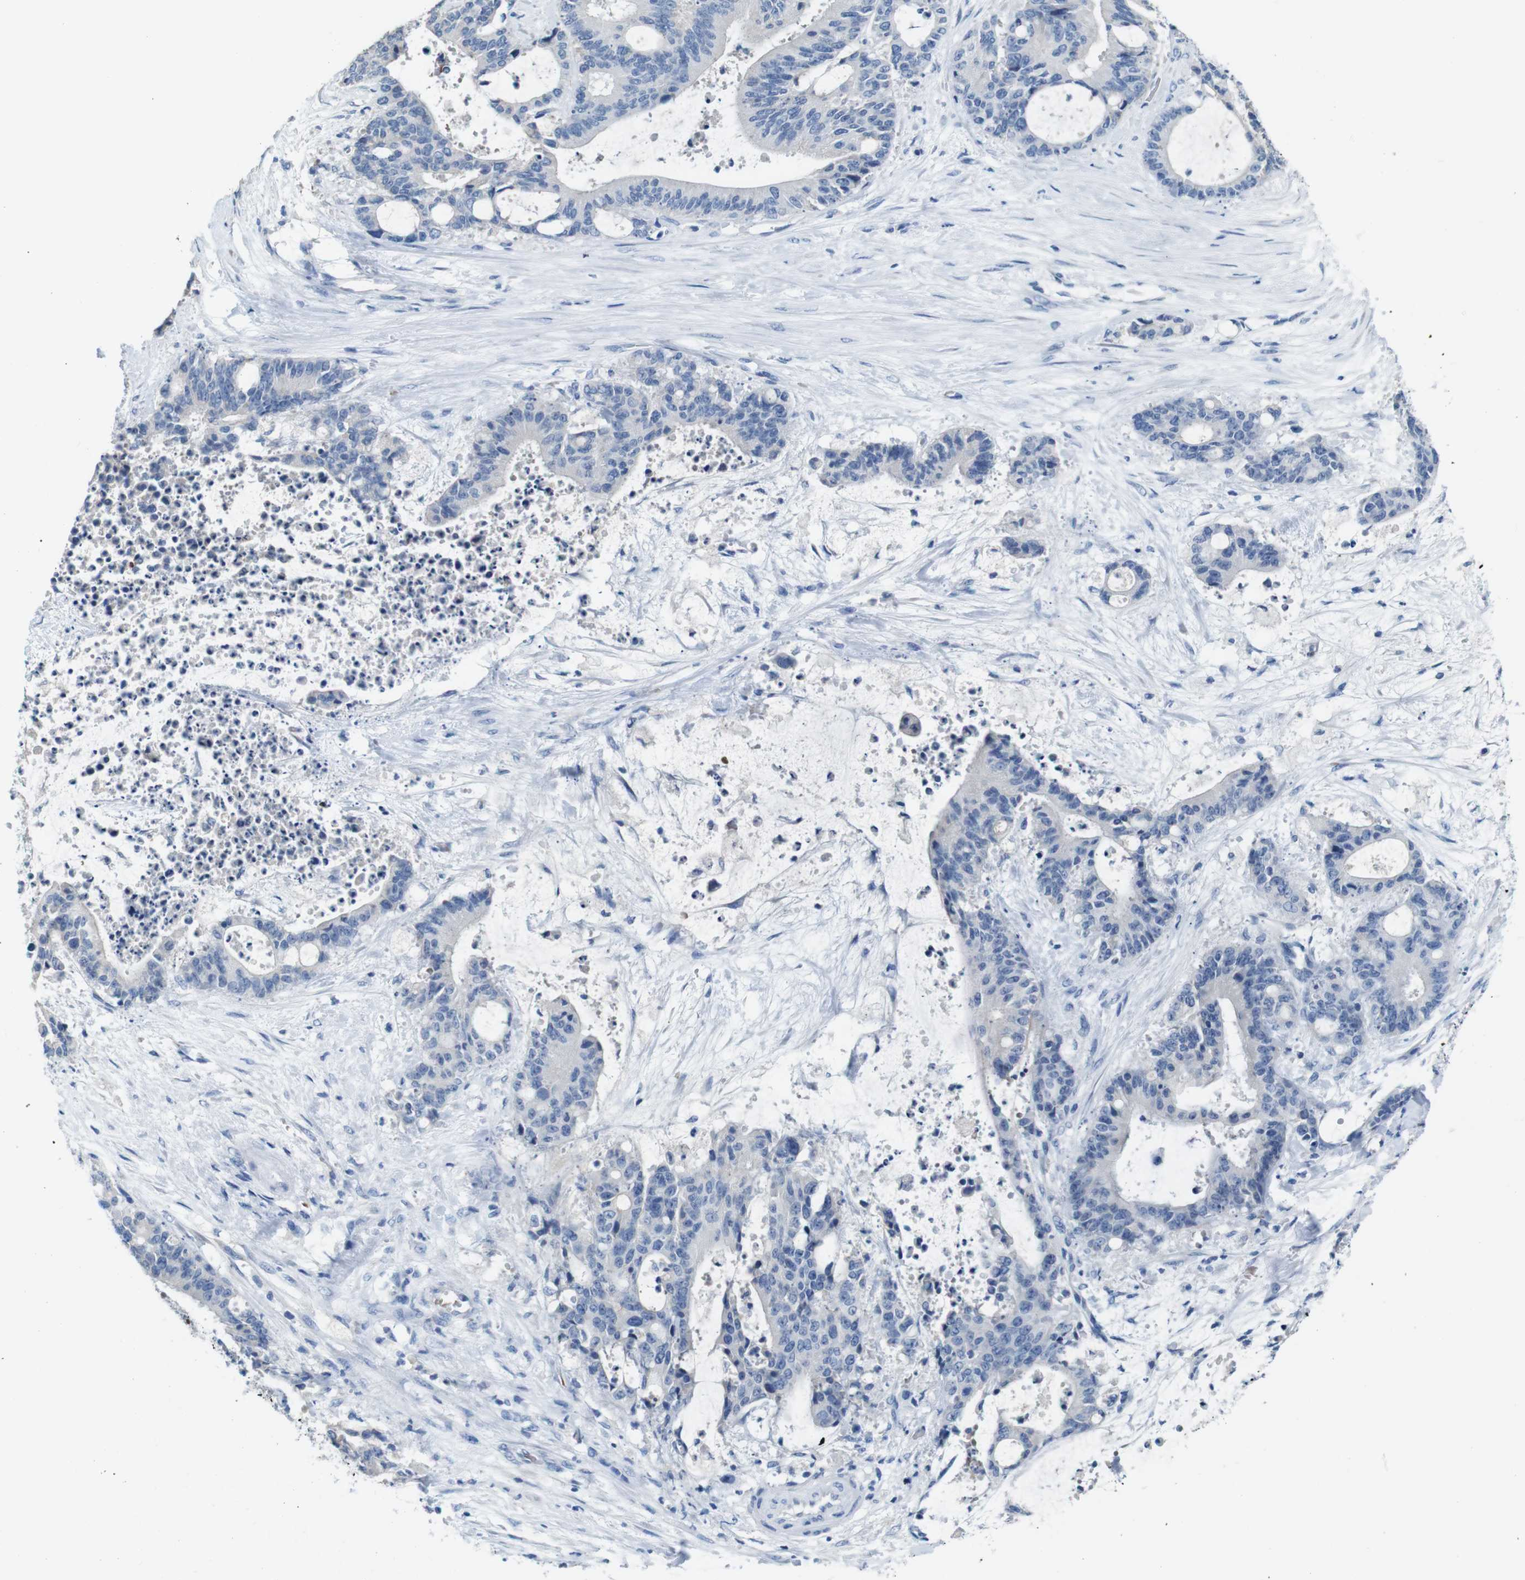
{"staining": {"intensity": "negative", "quantity": "none", "location": "none"}, "tissue": "liver cancer", "cell_type": "Tumor cells", "image_type": "cancer", "snomed": [{"axis": "morphology", "description": "Normal tissue, NOS"}, {"axis": "morphology", "description": "Cholangiocarcinoma"}, {"axis": "topography", "description": "Liver"}, {"axis": "topography", "description": "Peripheral nerve tissue"}], "caption": "Immunohistochemistry histopathology image of neoplastic tissue: liver cancer stained with DAB exhibits no significant protein expression in tumor cells. The staining was performed using DAB to visualize the protein expression in brown, while the nuclei were stained in blue with hematoxylin (Magnification: 20x).", "gene": "IGSF8", "patient": {"sex": "female", "age": 73}}